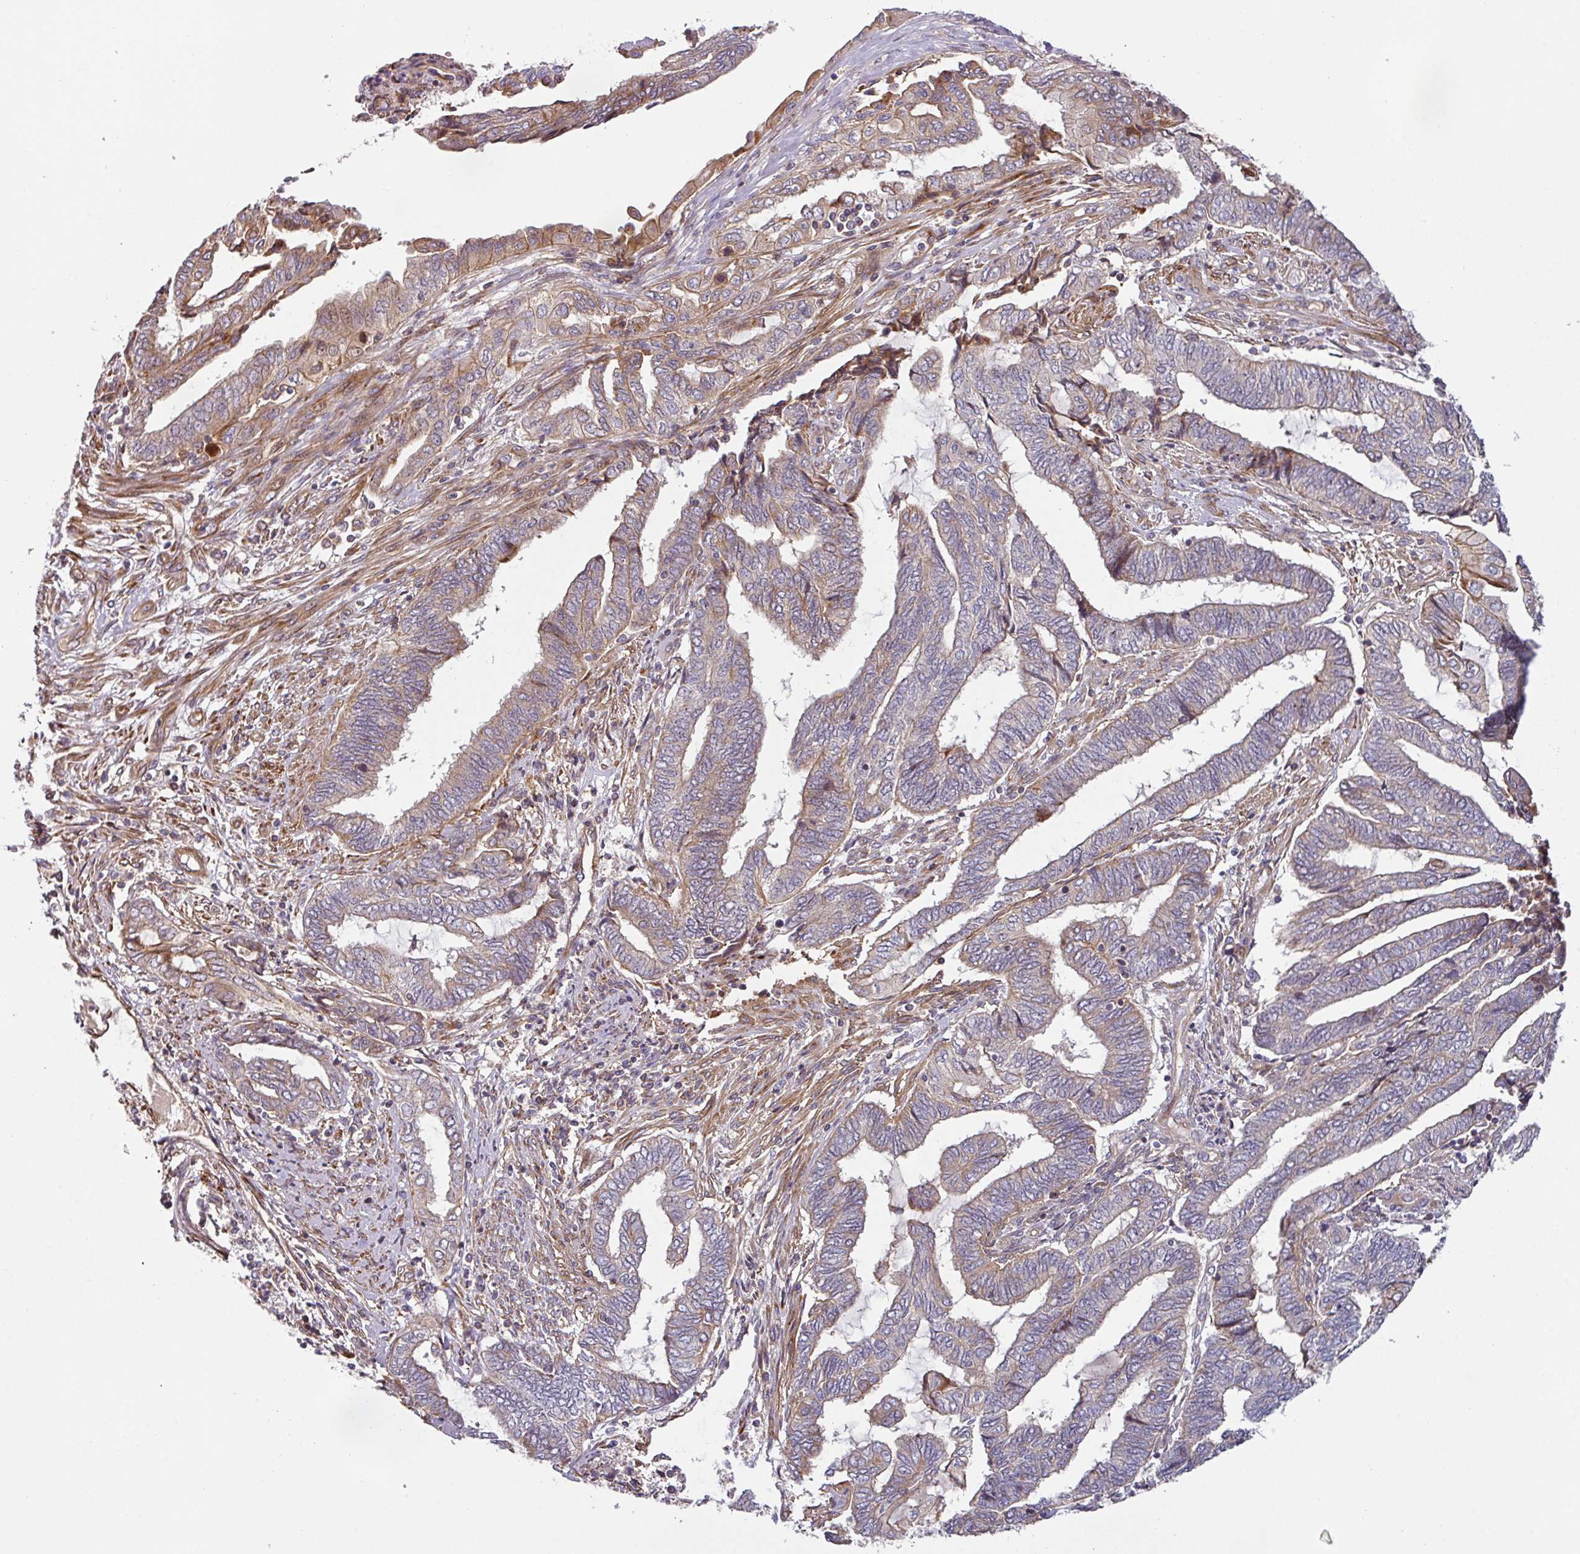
{"staining": {"intensity": "moderate", "quantity": "<25%", "location": "cytoplasmic/membranous"}, "tissue": "endometrial cancer", "cell_type": "Tumor cells", "image_type": "cancer", "snomed": [{"axis": "morphology", "description": "Adenocarcinoma, NOS"}, {"axis": "topography", "description": "Uterus"}, {"axis": "topography", "description": "Endometrium"}], "caption": "The histopathology image demonstrates a brown stain indicating the presence of a protein in the cytoplasmic/membranous of tumor cells in endometrial cancer.", "gene": "CASP2", "patient": {"sex": "female", "age": 70}}